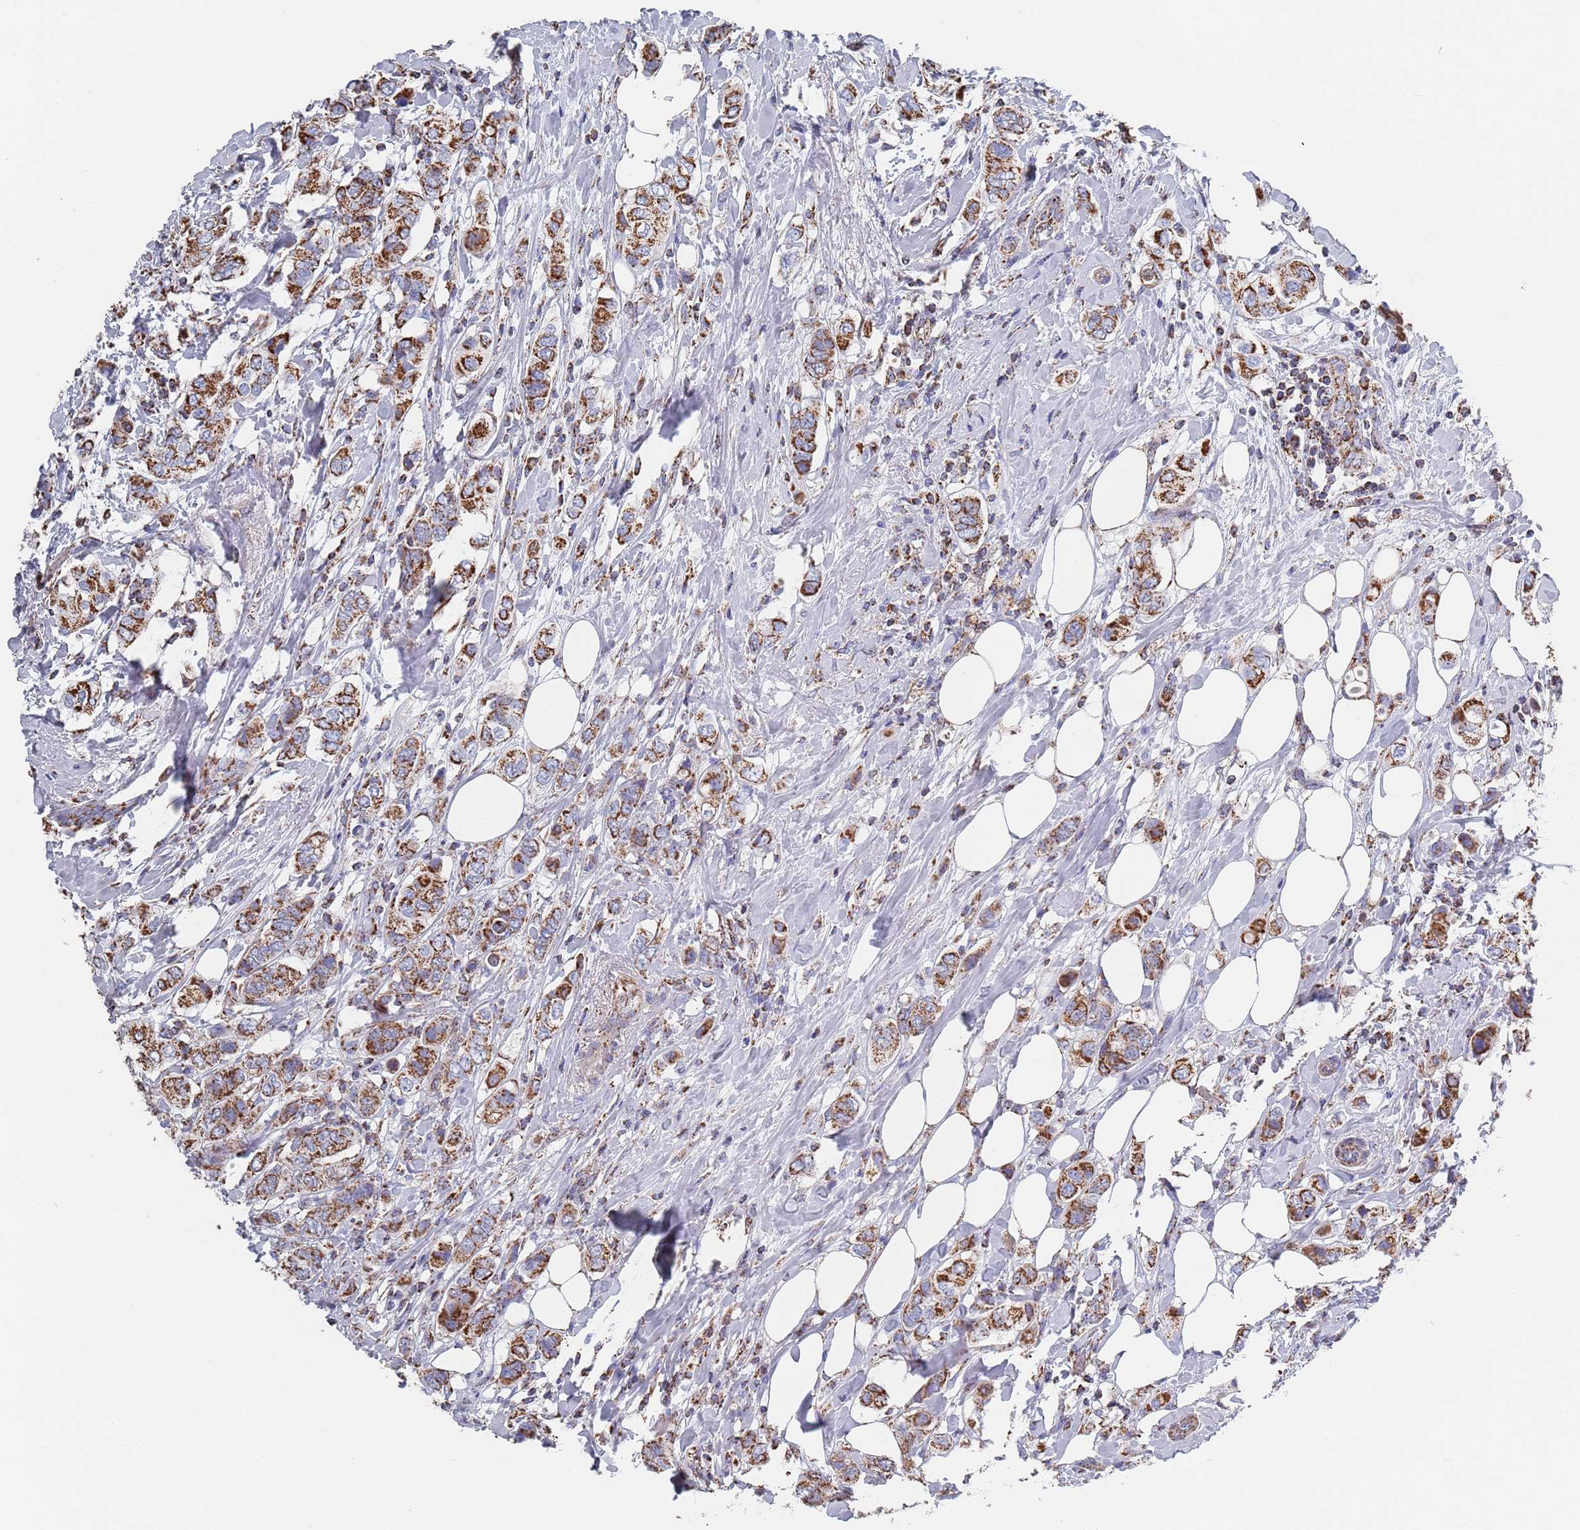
{"staining": {"intensity": "strong", "quantity": ">75%", "location": "cytoplasmic/membranous"}, "tissue": "breast cancer", "cell_type": "Tumor cells", "image_type": "cancer", "snomed": [{"axis": "morphology", "description": "Lobular carcinoma"}, {"axis": "topography", "description": "Breast"}], "caption": "Lobular carcinoma (breast) was stained to show a protein in brown. There is high levels of strong cytoplasmic/membranous expression in approximately >75% of tumor cells. (DAB IHC with brightfield microscopy, high magnification).", "gene": "PGP", "patient": {"sex": "female", "age": 51}}